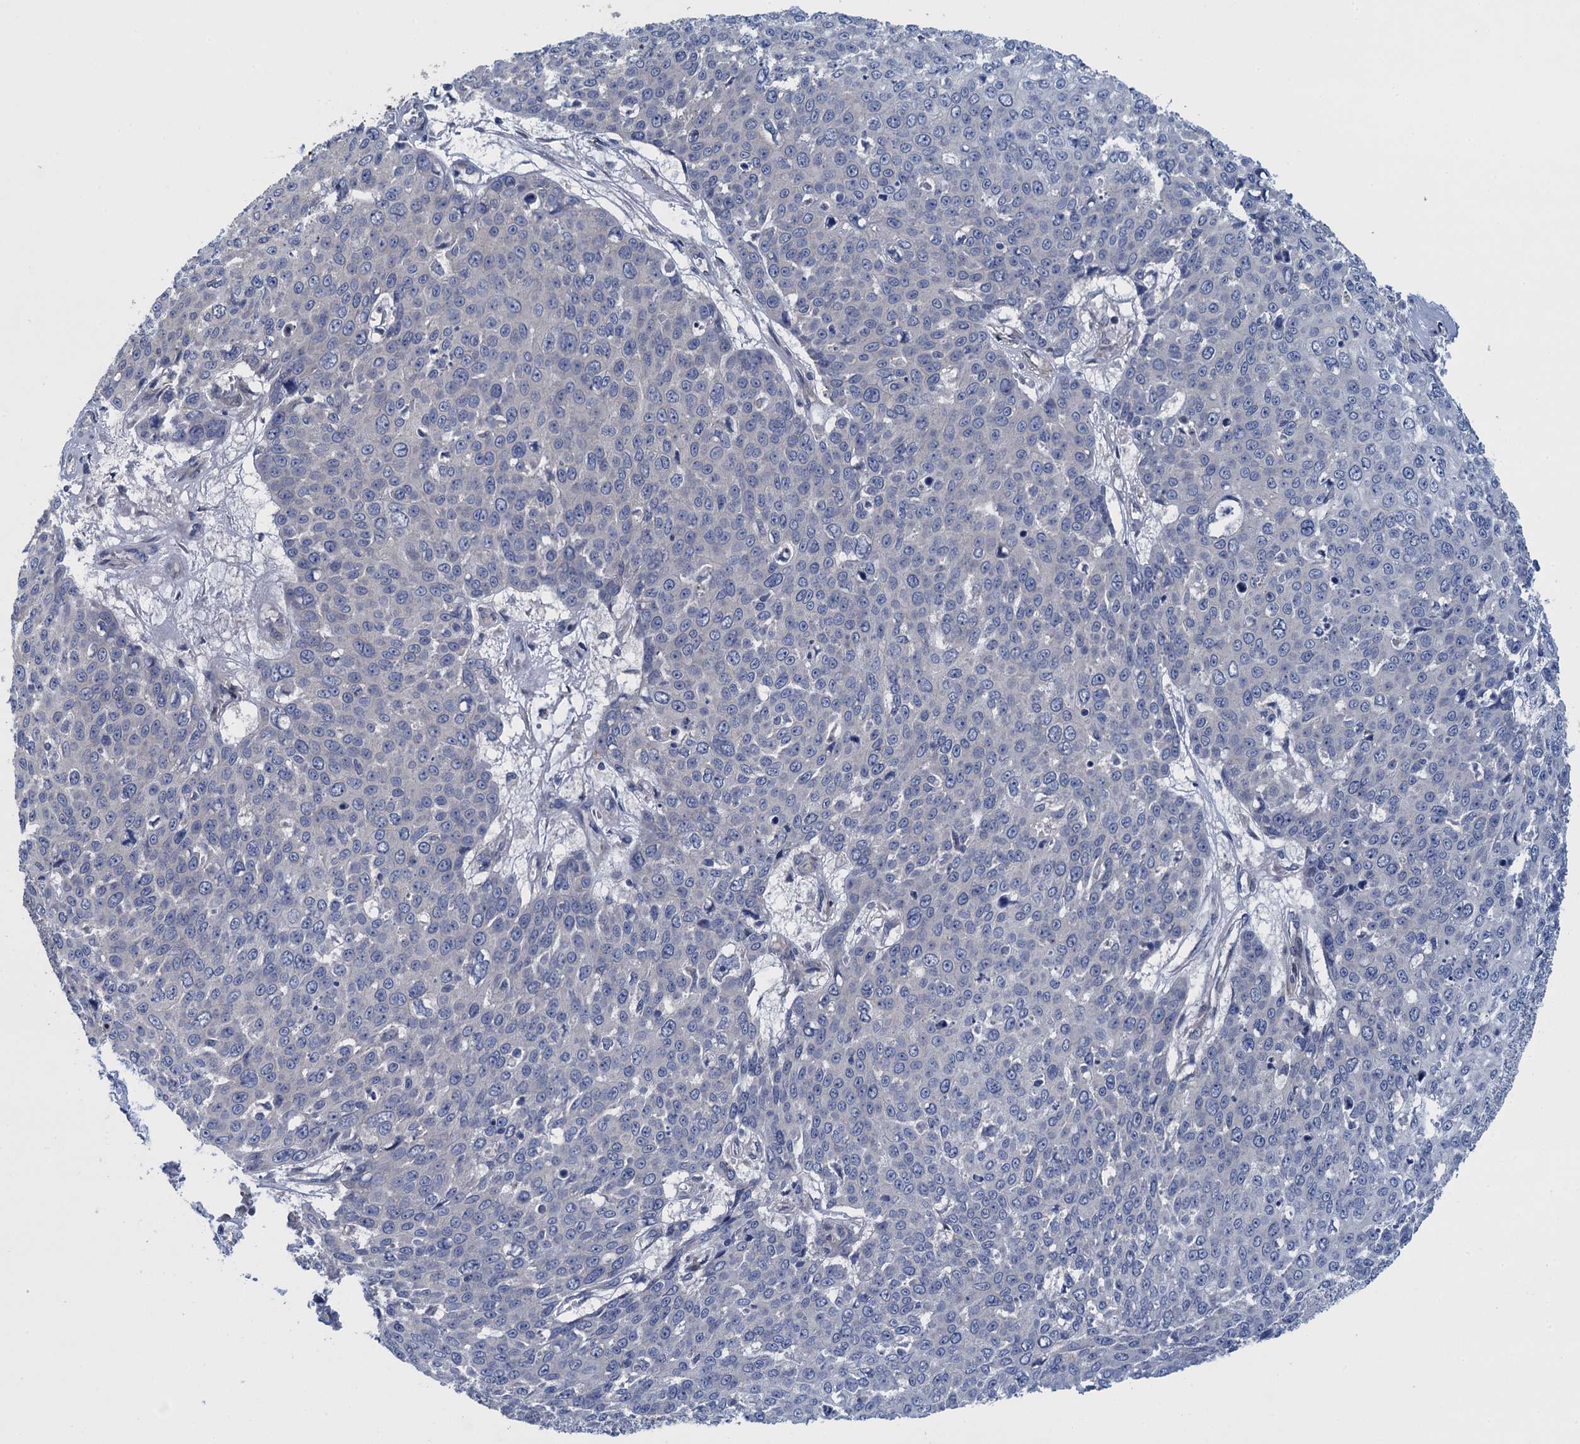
{"staining": {"intensity": "negative", "quantity": "none", "location": "none"}, "tissue": "skin cancer", "cell_type": "Tumor cells", "image_type": "cancer", "snomed": [{"axis": "morphology", "description": "Squamous cell carcinoma, NOS"}, {"axis": "topography", "description": "Skin"}], "caption": "An immunohistochemistry (IHC) micrograph of skin cancer is shown. There is no staining in tumor cells of skin cancer.", "gene": "CTU2", "patient": {"sex": "male", "age": 71}}